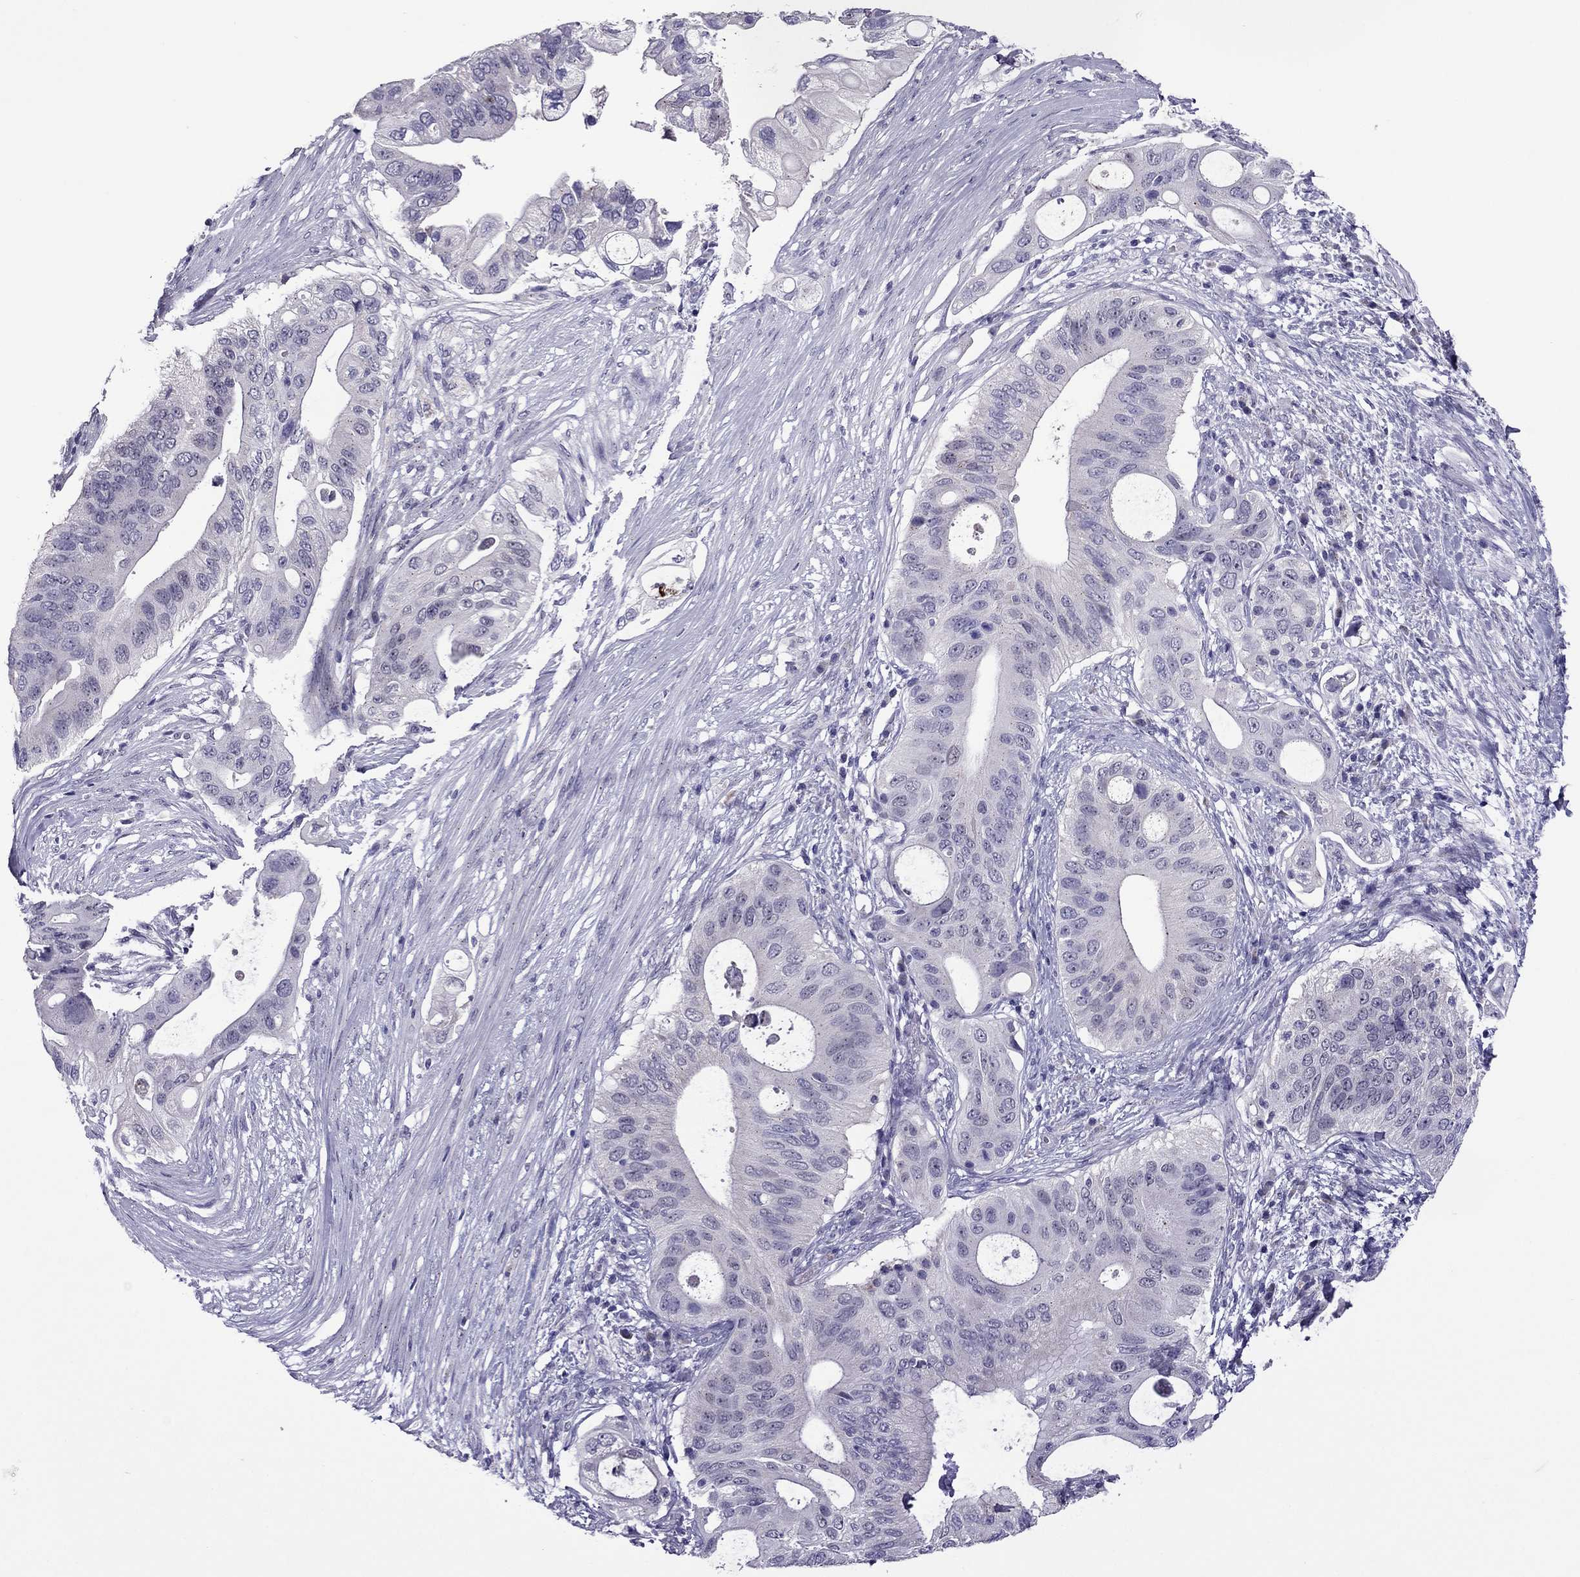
{"staining": {"intensity": "negative", "quantity": "none", "location": "none"}, "tissue": "pancreatic cancer", "cell_type": "Tumor cells", "image_type": "cancer", "snomed": [{"axis": "morphology", "description": "Adenocarcinoma, NOS"}, {"axis": "topography", "description": "Pancreas"}], "caption": "The IHC histopathology image has no significant staining in tumor cells of adenocarcinoma (pancreatic) tissue.", "gene": "MYBPH", "patient": {"sex": "female", "age": 72}}